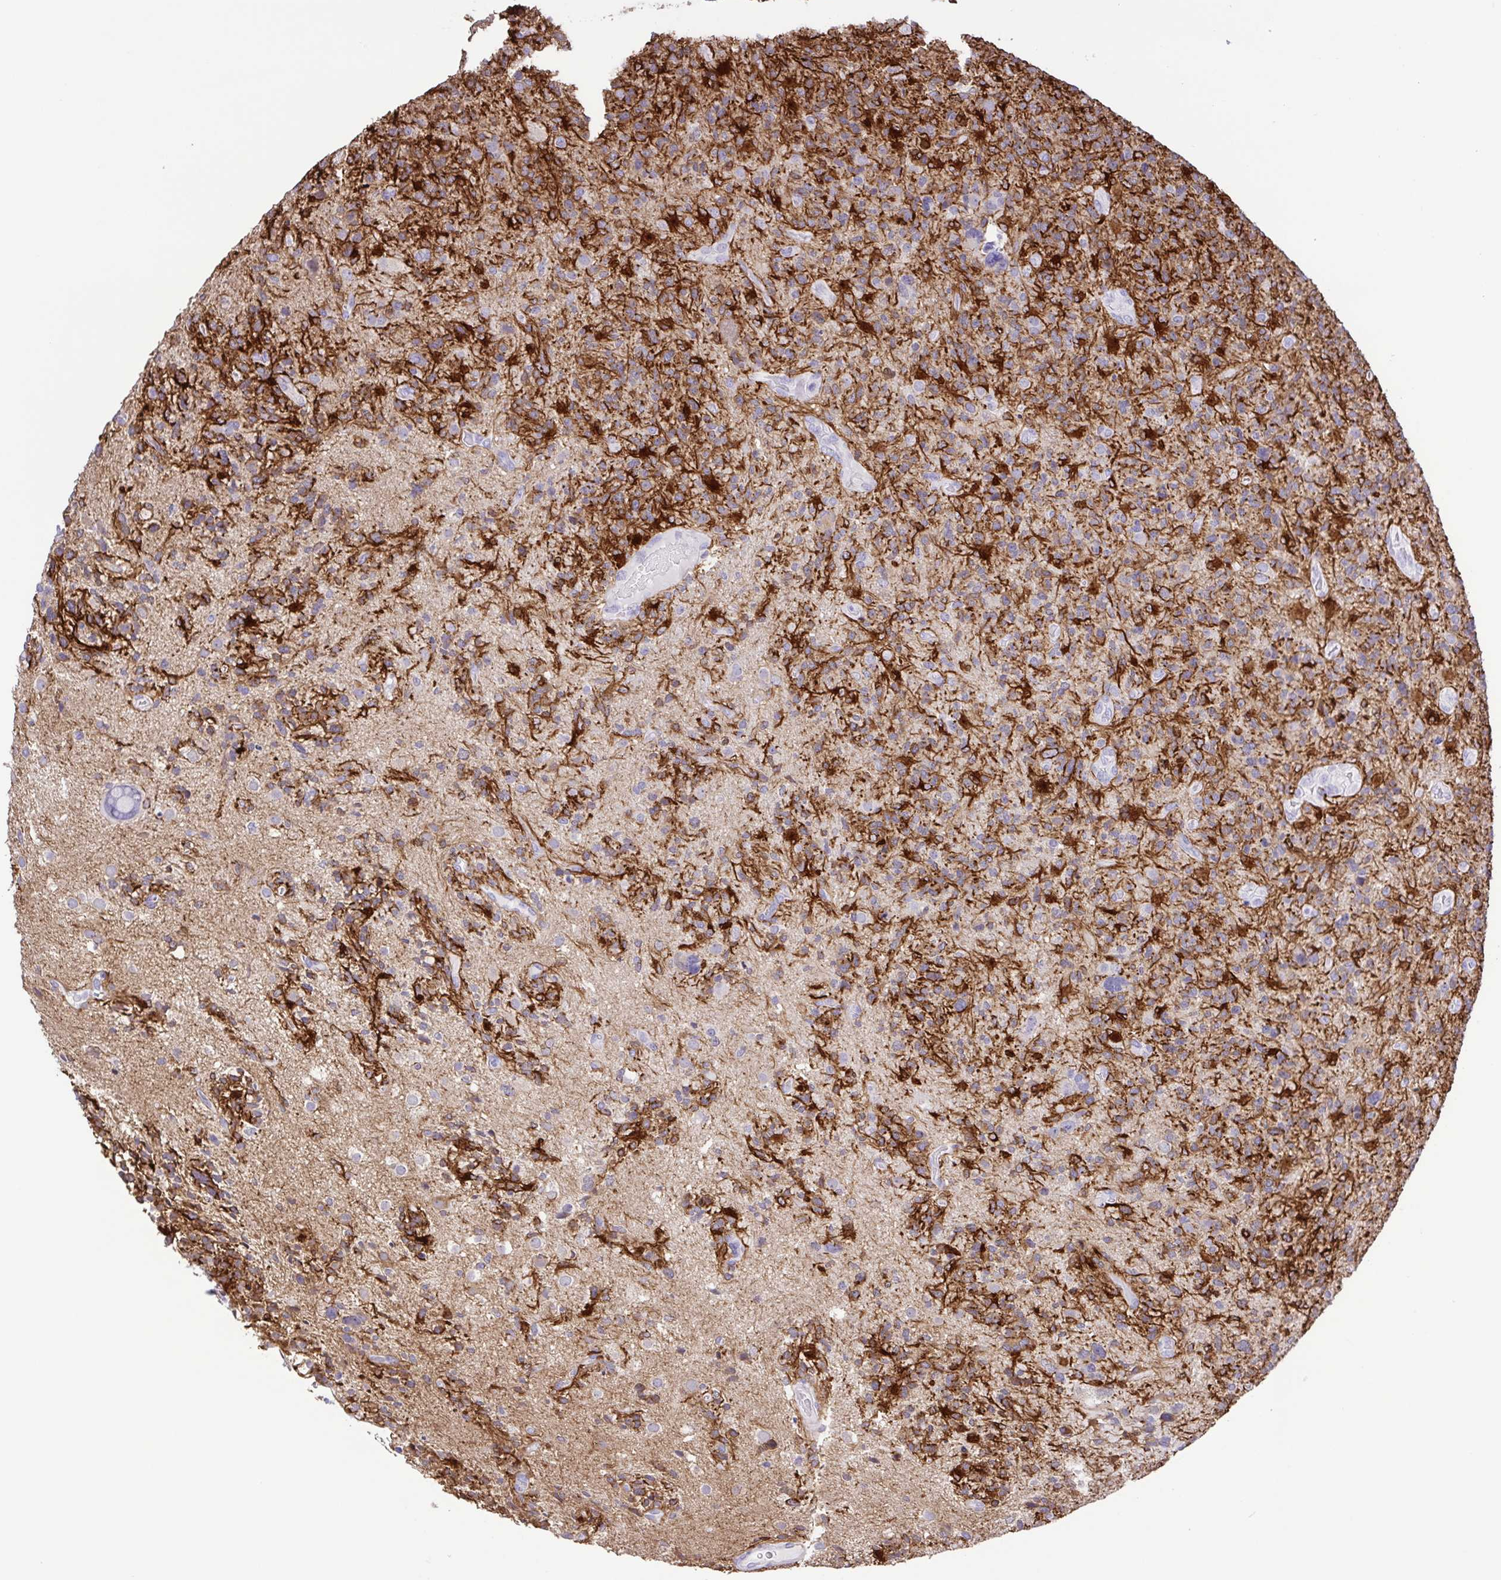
{"staining": {"intensity": "strong", "quantity": "25%-75%", "location": "cytoplasmic/membranous"}, "tissue": "glioma", "cell_type": "Tumor cells", "image_type": "cancer", "snomed": [{"axis": "morphology", "description": "Glioma, malignant, High grade"}, {"axis": "topography", "description": "Brain"}], "caption": "Strong cytoplasmic/membranous positivity for a protein is identified in approximately 25%-75% of tumor cells of glioma using immunohistochemistry.", "gene": "DCLK2", "patient": {"sex": "female", "age": 71}}